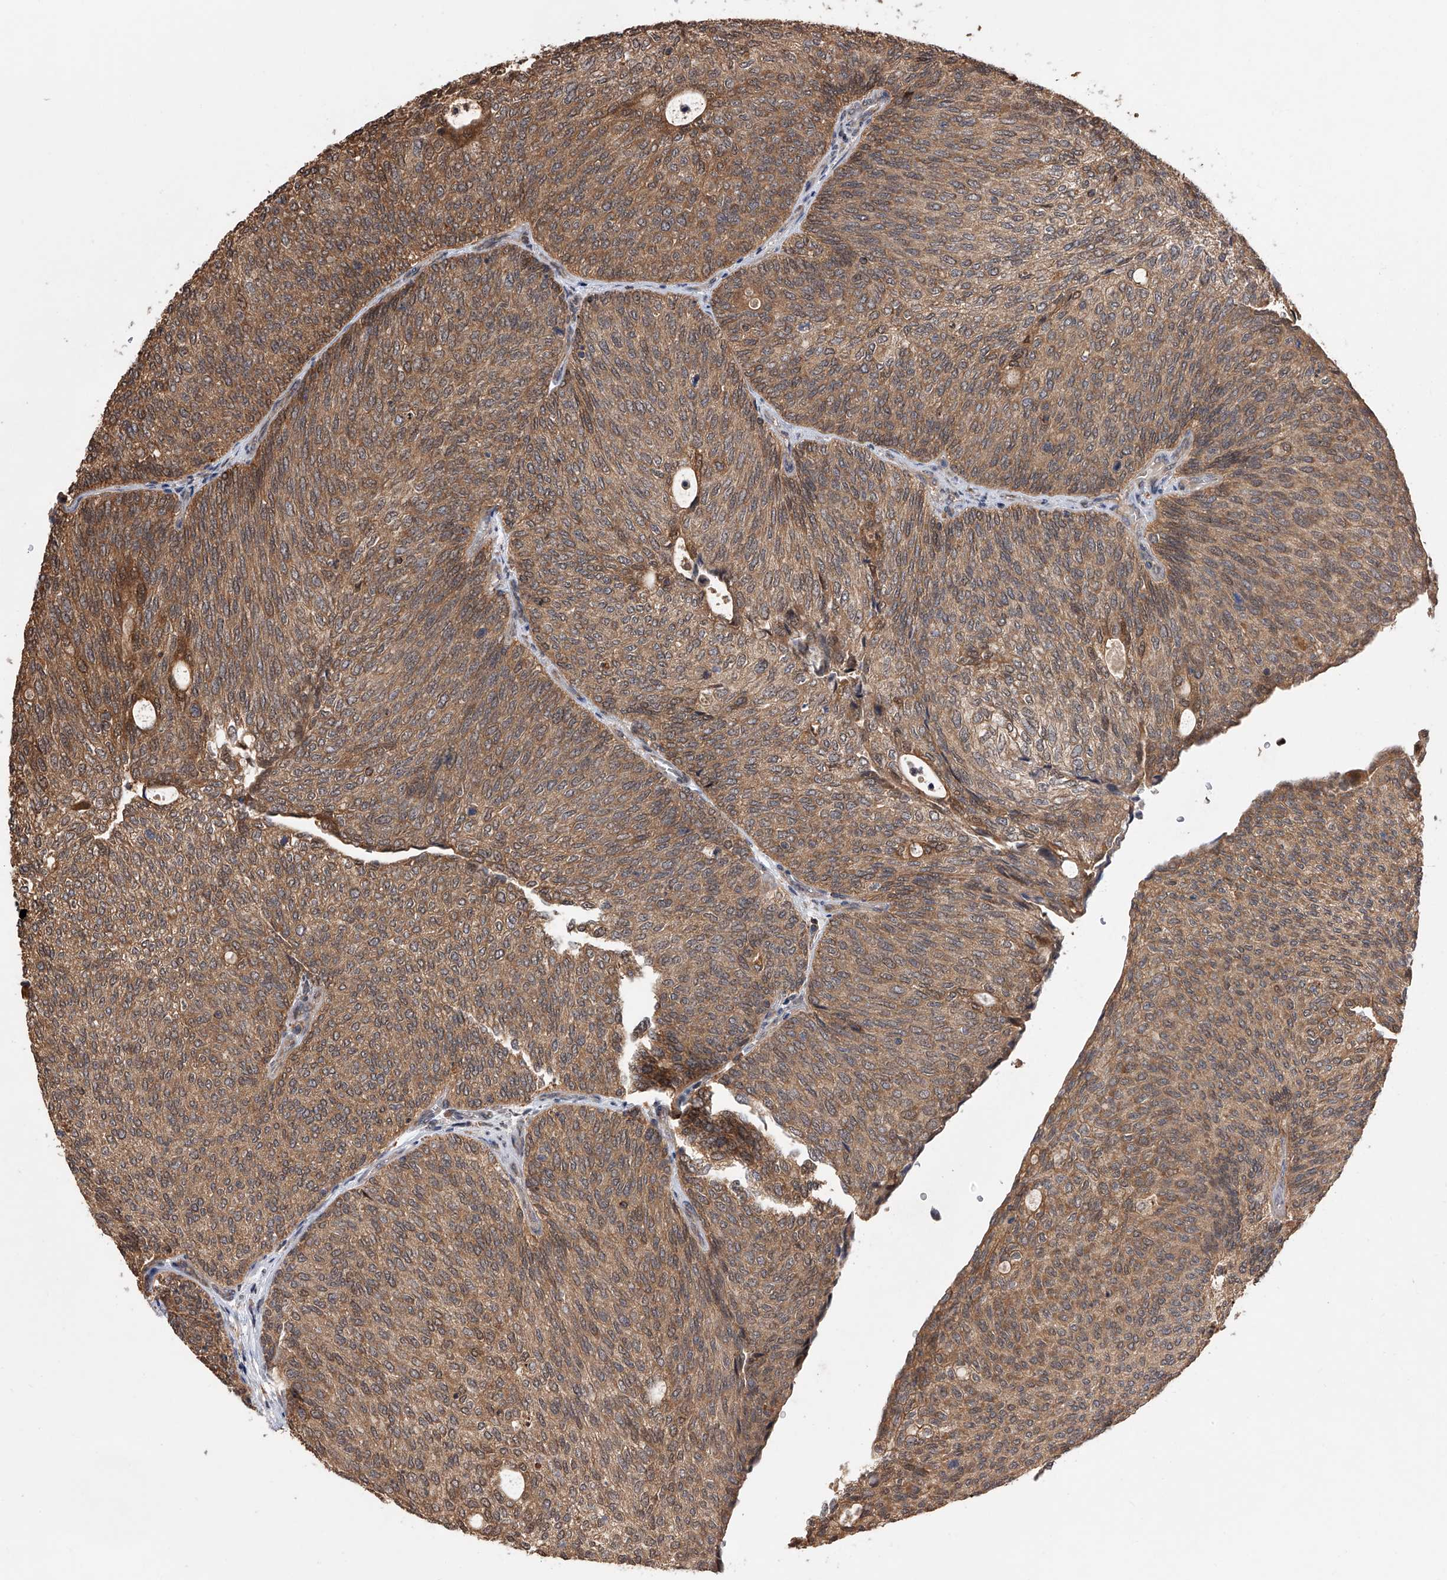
{"staining": {"intensity": "moderate", "quantity": ">75%", "location": "cytoplasmic/membranous"}, "tissue": "urothelial cancer", "cell_type": "Tumor cells", "image_type": "cancer", "snomed": [{"axis": "morphology", "description": "Urothelial carcinoma, Low grade"}, {"axis": "topography", "description": "Urinary bladder"}], "caption": "A photomicrograph of human urothelial cancer stained for a protein shows moderate cytoplasmic/membranous brown staining in tumor cells.", "gene": "GMDS", "patient": {"sex": "female", "age": 79}}